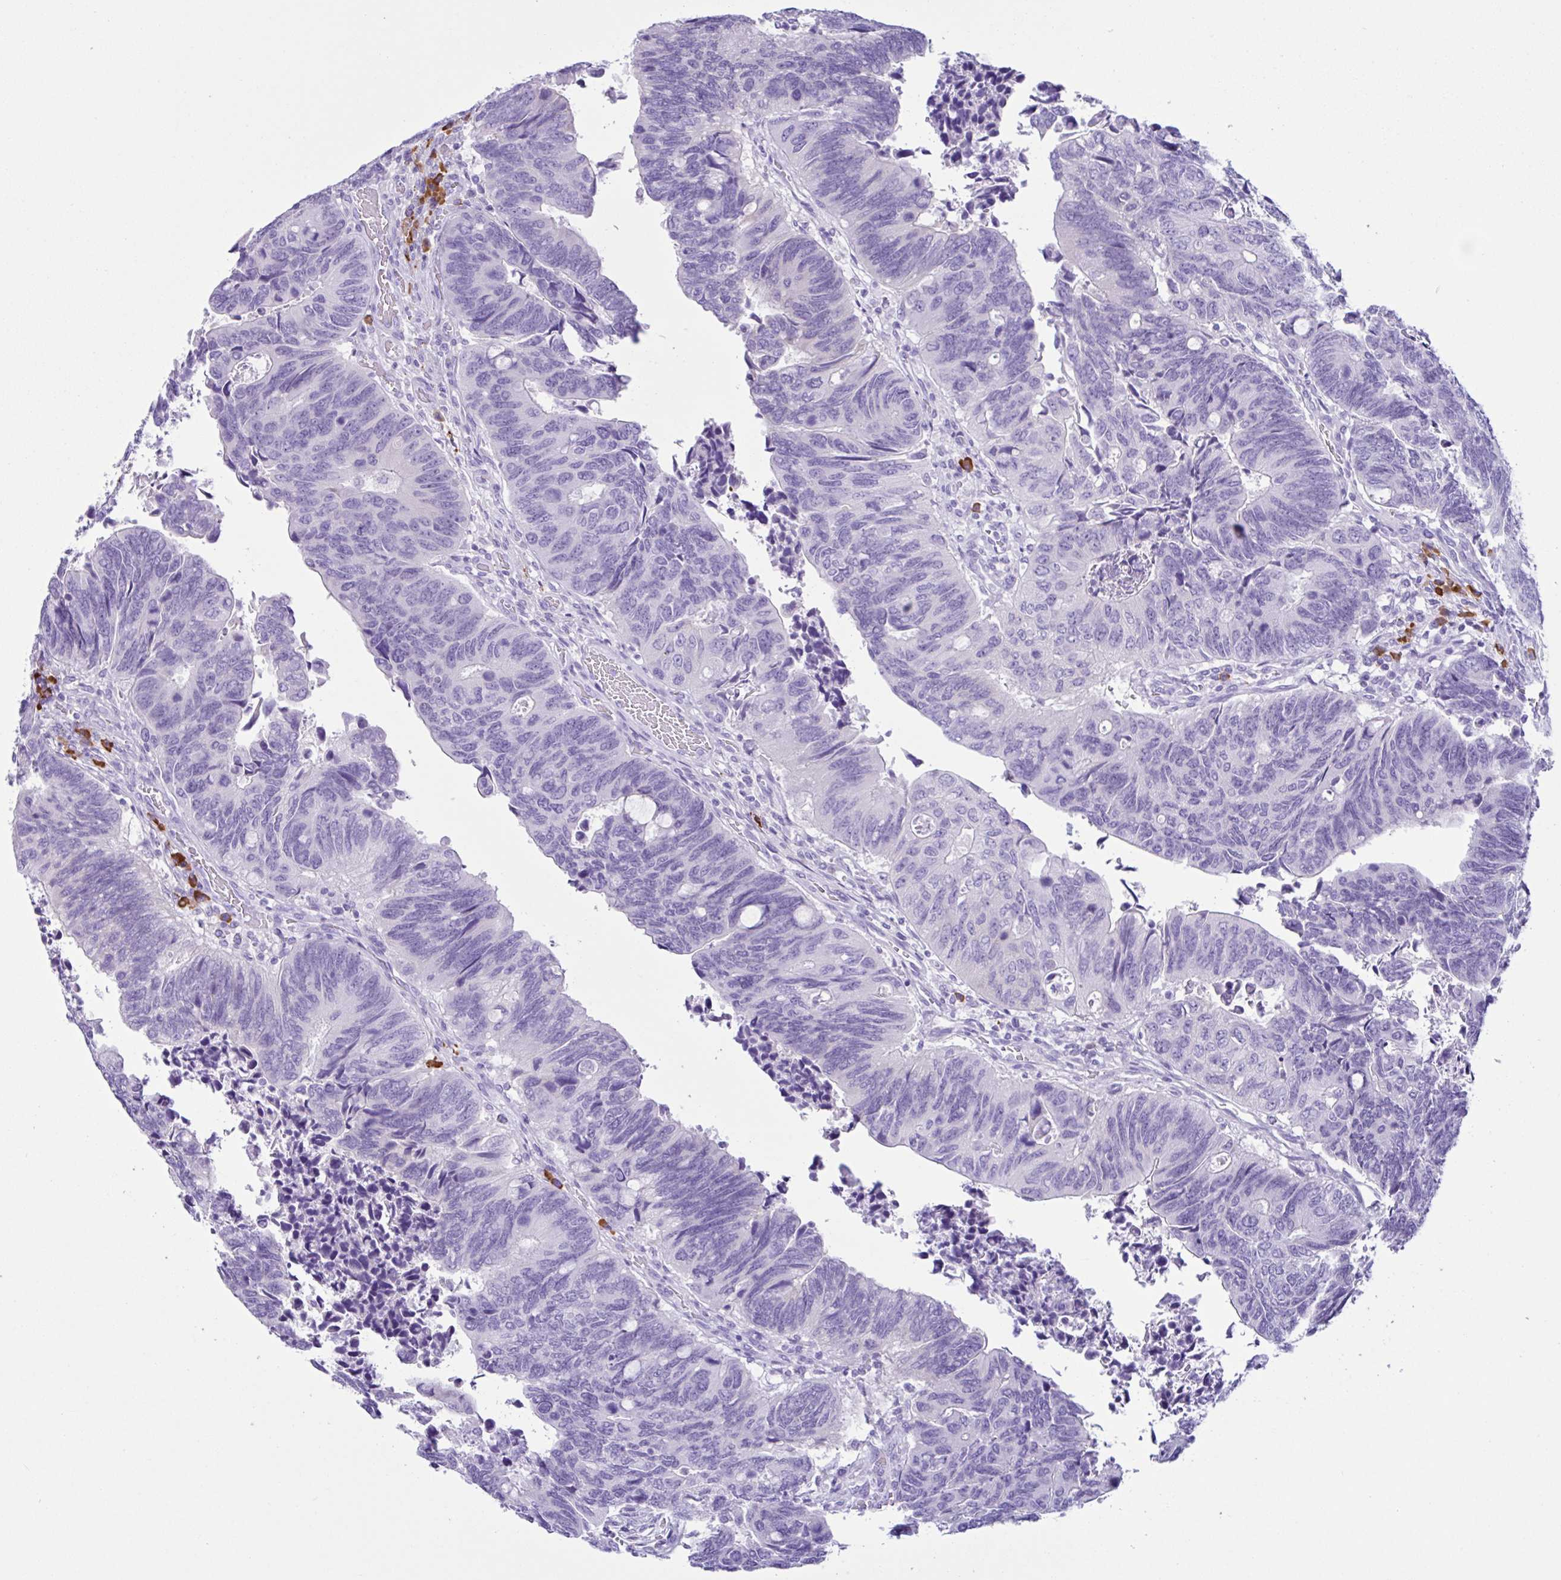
{"staining": {"intensity": "negative", "quantity": "none", "location": "none"}, "tissue": "colorectal cancer", "cell_type": "Tumor cells", "image_type": "cancer", "snomed": [{"axis": "morphology", "description": "Adenocarcinoma, NOS"}, {"axis": "topography", "description": "Colon"}], "caption": "Tumor cells are negative for protein expression in human colorectal cancer (adenocarcinoma).", "gene": "PIGF", "patient": {"sex": "male", "age": 87}}